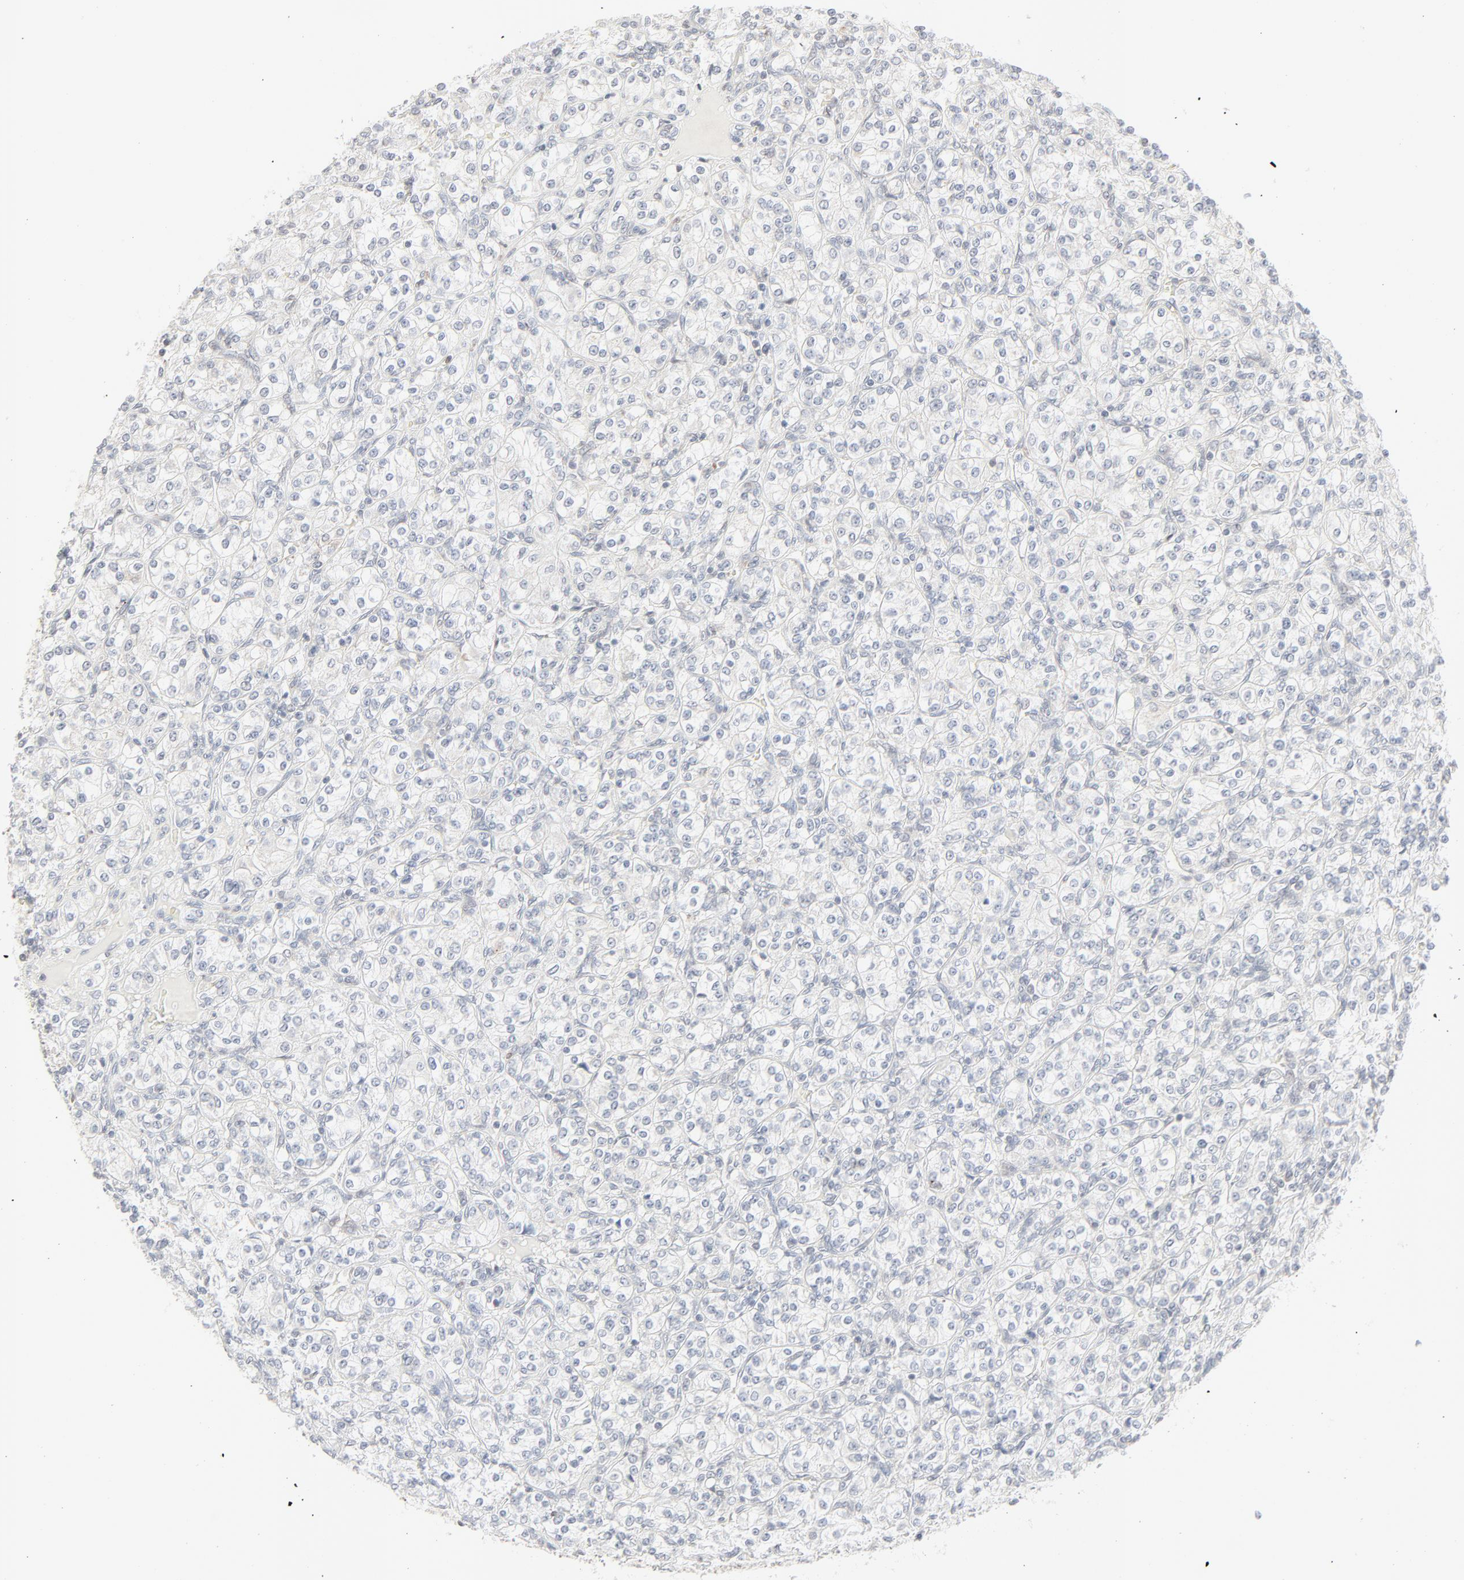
{"staining": {"intensity": "negative", "quantity": "none", "location": "none"}, "tissue": "renal cancer", "cell_type": "Tumor cells", "image_type": "cancer", "snomed": [{"axis": "morphology", "description": "Adenocarcinoma, NOS"}, {"axis": "topography", "description": "Kidney"}], "caption": "Immunohistochemistry micrograph of neoplastic tissue: human renal adenocarcinoma stained with DAB (3,3'-diaminobenzidine) displays no significant protein positivity in tumor cells.", "gene": "MAD1L1", "patient": {"sex": "male", "age": 77}}